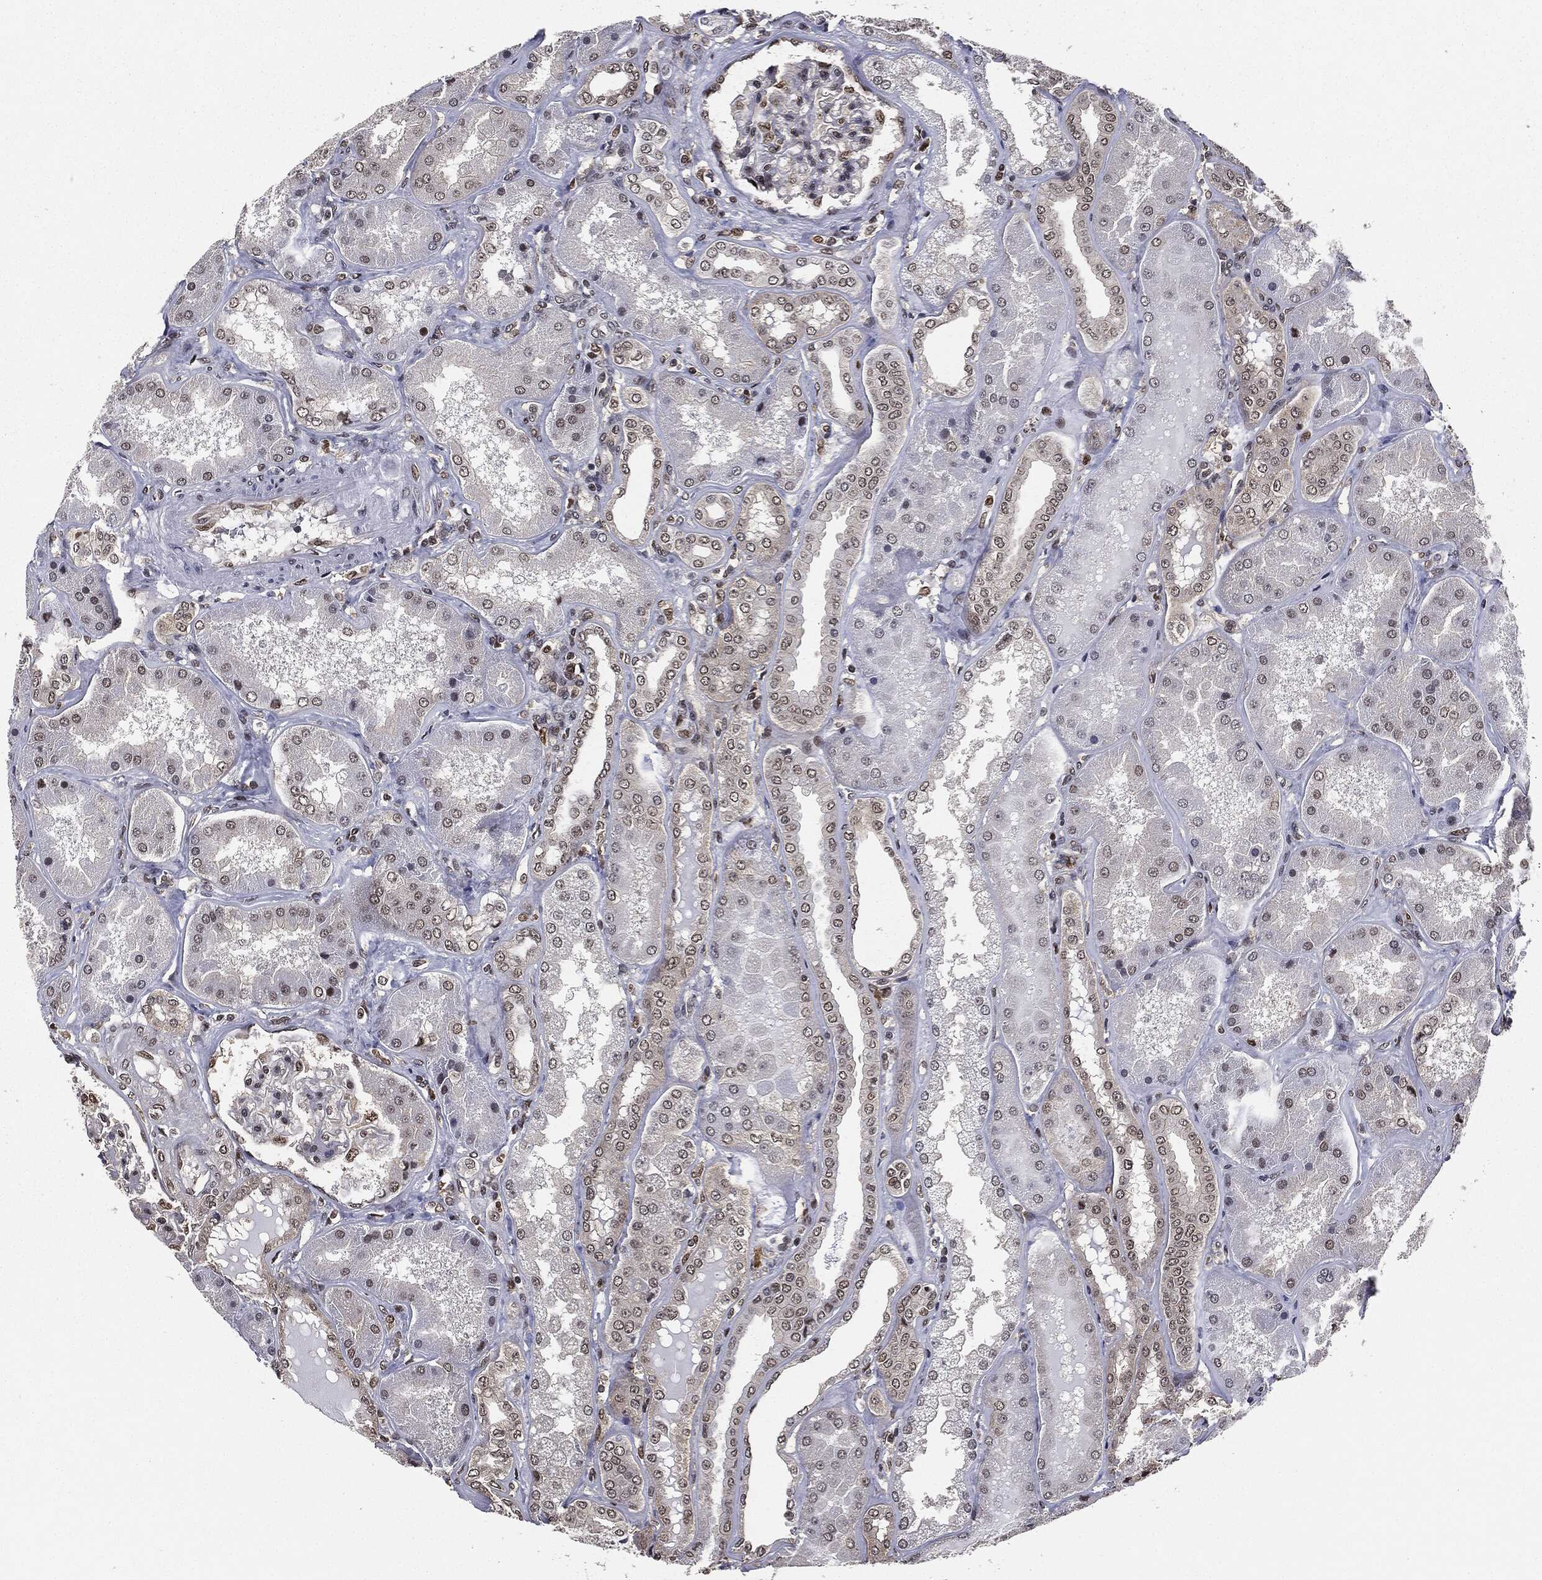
{"staining": {"intensity": "moderate", "quantity": "<25%", "location": "nuclear"}, "tissue": "kidney", "cell_type": "Cells in glomeruli", "image_type": "normal", "snomed": [{"axis": "morphology", "description": "Normal tissue, NOS"}, {"axis": "topography", "description": "Kidney"}], "caption": "Kidney stained with DAB (3,3'-diaminobenzidine) immunohistochemistry shows low levels of moderate nuclear expression in approximately <25% of cells in glomeruli.", "gene": "TBC1D22A", "patient": {"sex": "female", "age": 56}}